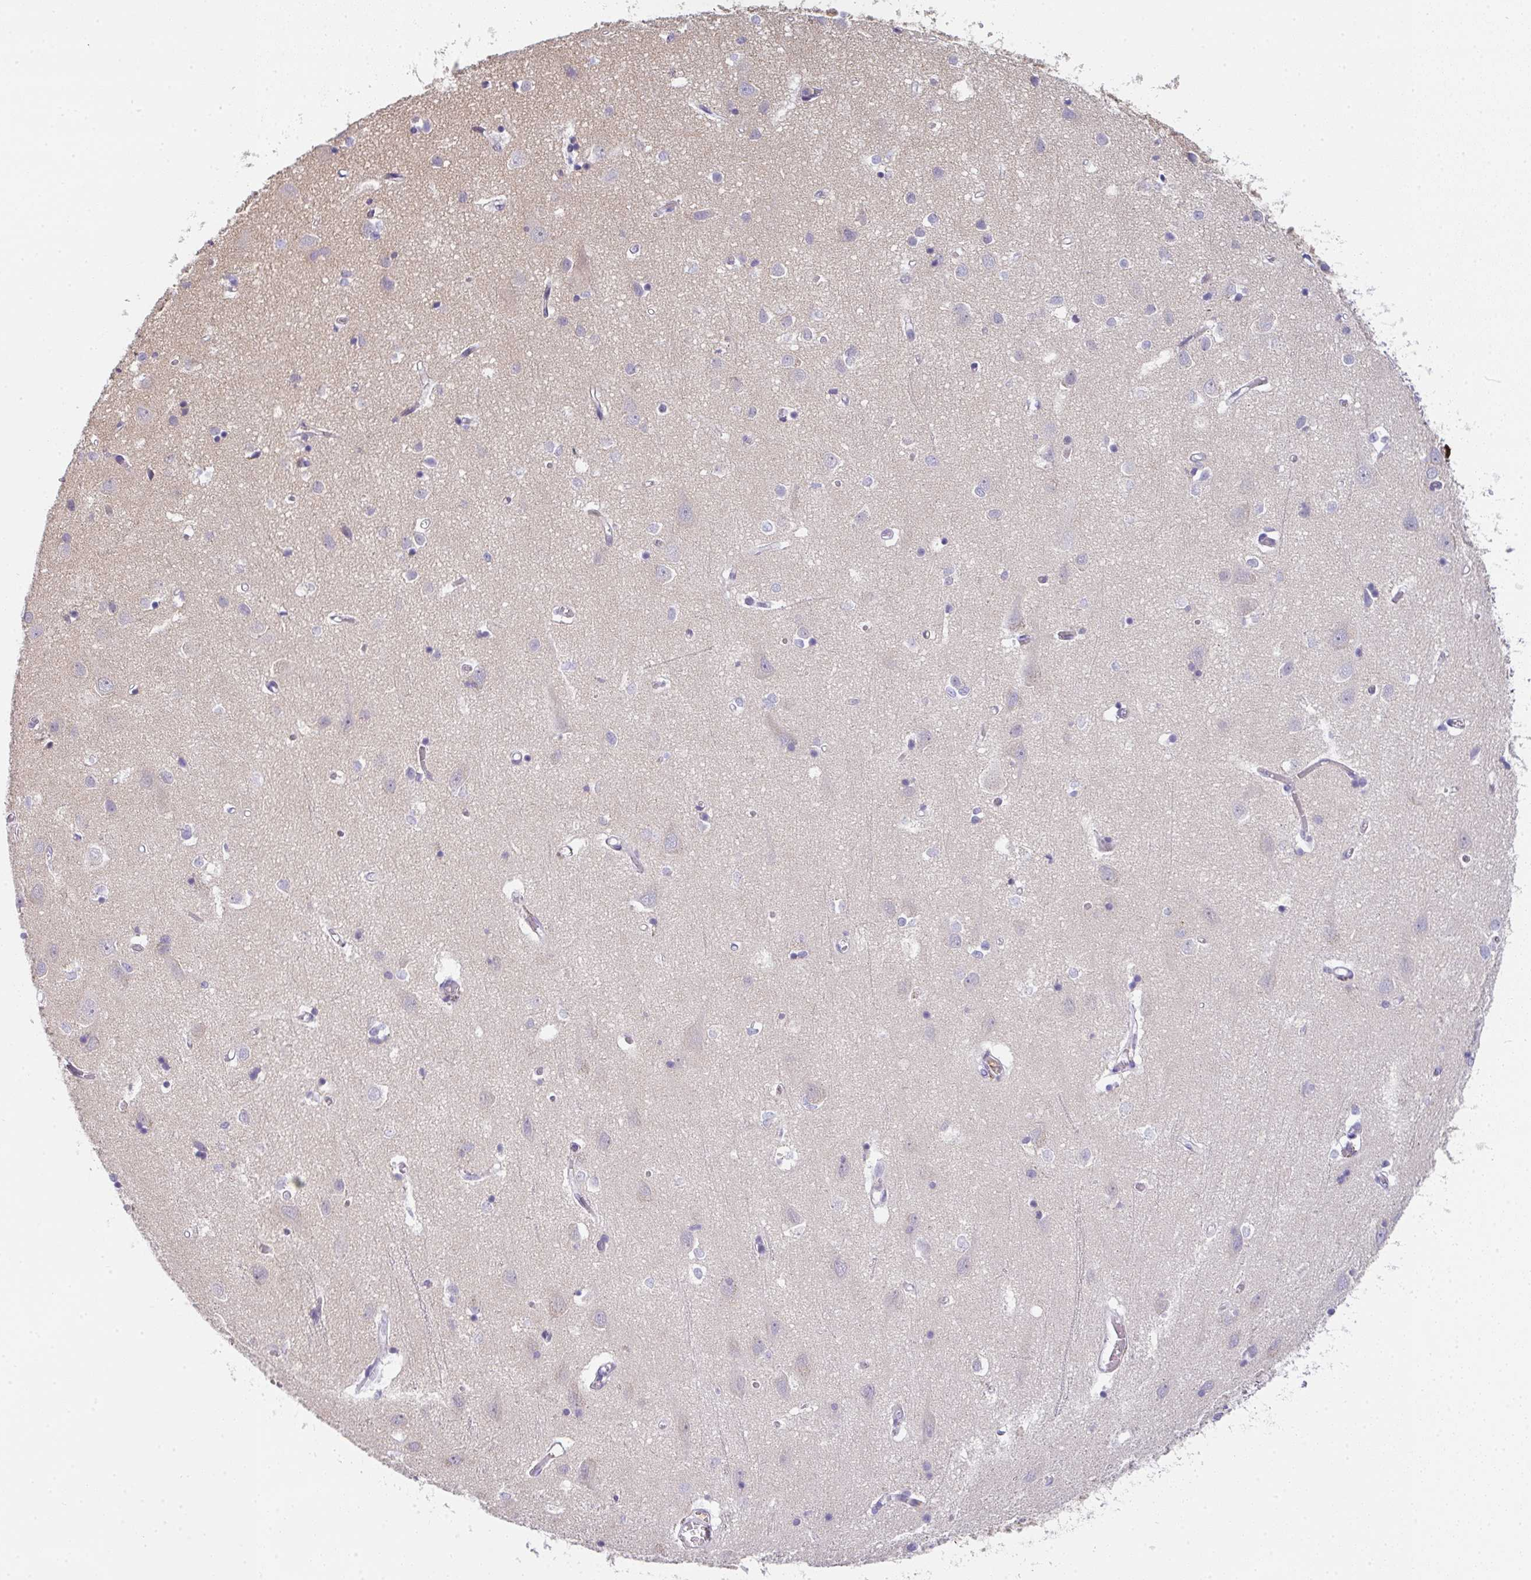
{"staining": {"intensity": "negative", "quantity": "none", "location": "none"}, "tissue": "cerebral cortex", "cell_type": "Endothelial cells", "image_type": "normal", "snomed": [{"axis": "morphology", "description": "Normal tissue, NOS"}, {"axis": "topography", "description": "Cerebral cortex"}], "caption": "Immunohistochemical staining of benign human cerebral cortex displays no significant expression in endothelial cells.", "gene": "CACNA1S", "patient": {"sex": "male", "age": 70}}